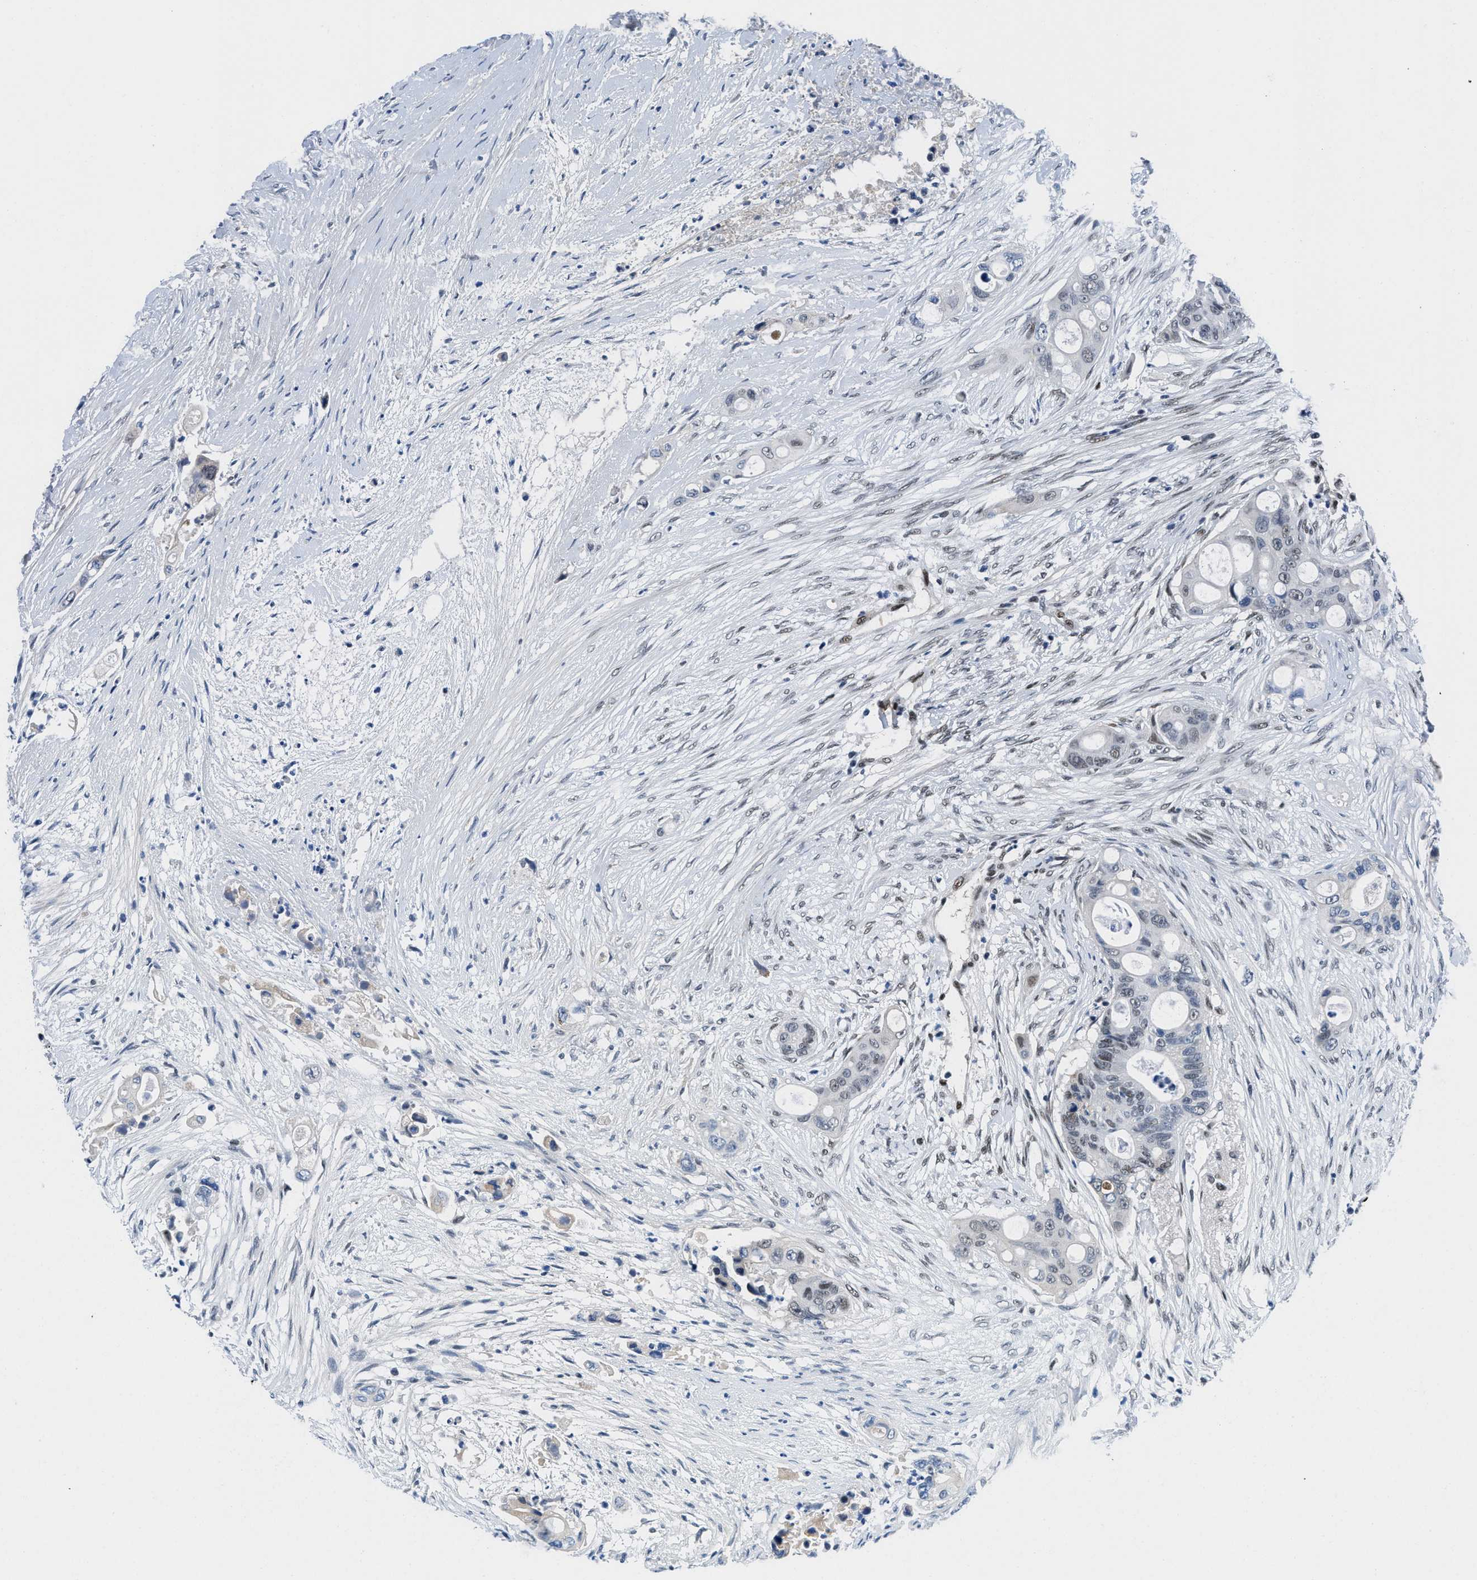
{"staining": {"intensity": "weak", "quantity": "<25%", "location": "nuclear"}, "tissue": "colorectal cancer", "cell_type": "Tumor cells", "image_type": "cancer", "snomed": [{"axis": "morphology", "description": "Adenocarcinoma, NOS"}, {"axis": "topography", "description": "Colon"}], "caption": "A high-resolution micrograph shows immunohistochemistry (IHC) staining of colorectal adenocarcinoma, which demonstrates no significant staining in tumor cells.", "gene": "SMARCAD1", "patient": {"sex": "female", "age": 57}}